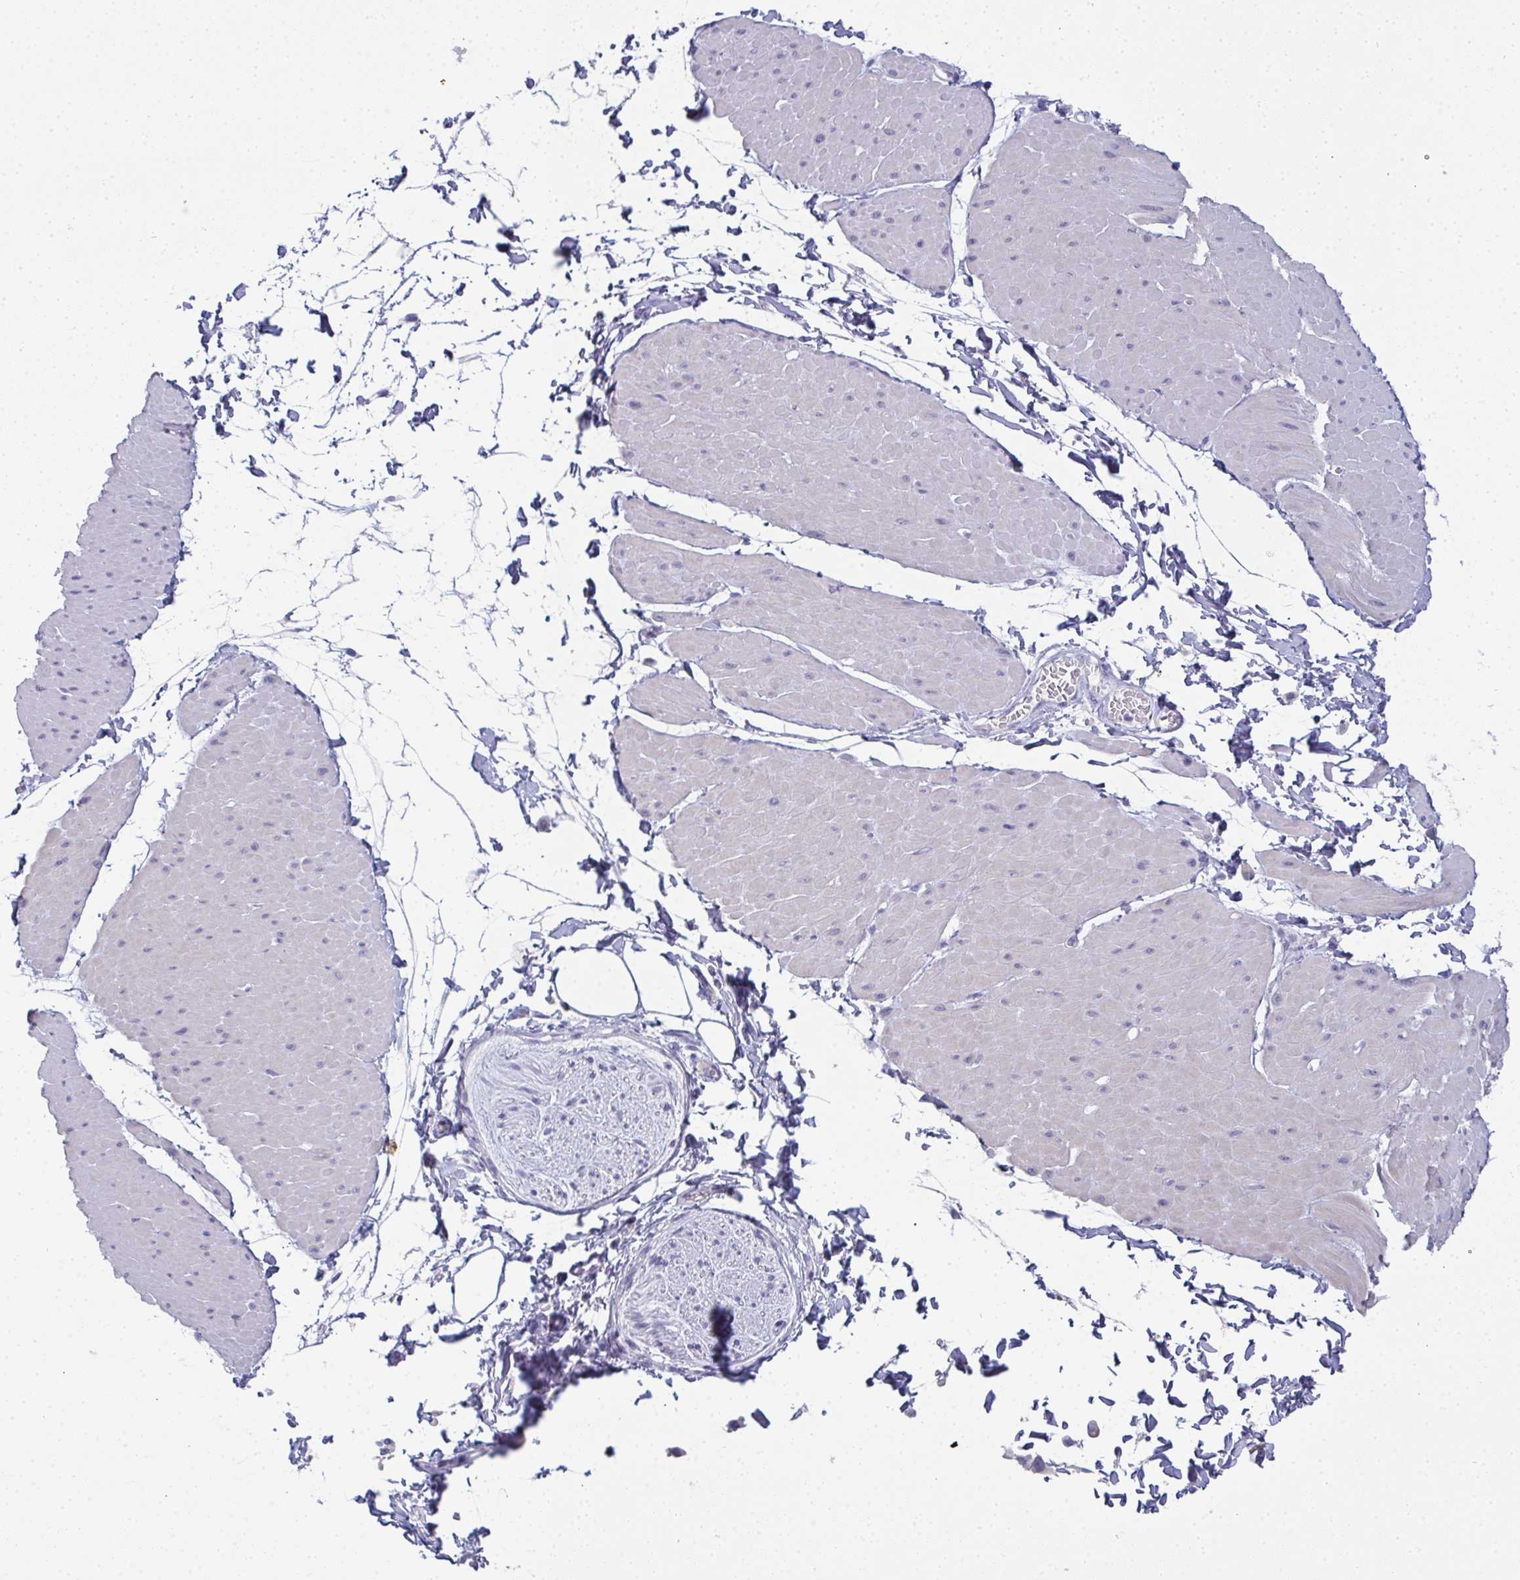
{"staining": {"intensity": "negative", "quantity": "none", "location": "none"}, "tissue": "adipose tissue", "cell_type": "Adipocytes", "image_type": "normal", "snomed": [{"axis": "morphology", "description": "Normal tissue, NOS"}, {"axis": "topography", "description": "Smooth muscle"}, {"axis": "topography", "description": "Peripheral nerve tissue"}], "caption": "Adipose tissue was stained to show a protein in brown. There is no significant positivity in adipocytes. Brightfield microscopy of immunohistochemistry (IHC) stained with DAB (brown) and hematoxylin (blue), captured at high magnification.", "gene": "SLC36A2", "patient": {"sex": "male", "age": 58}}